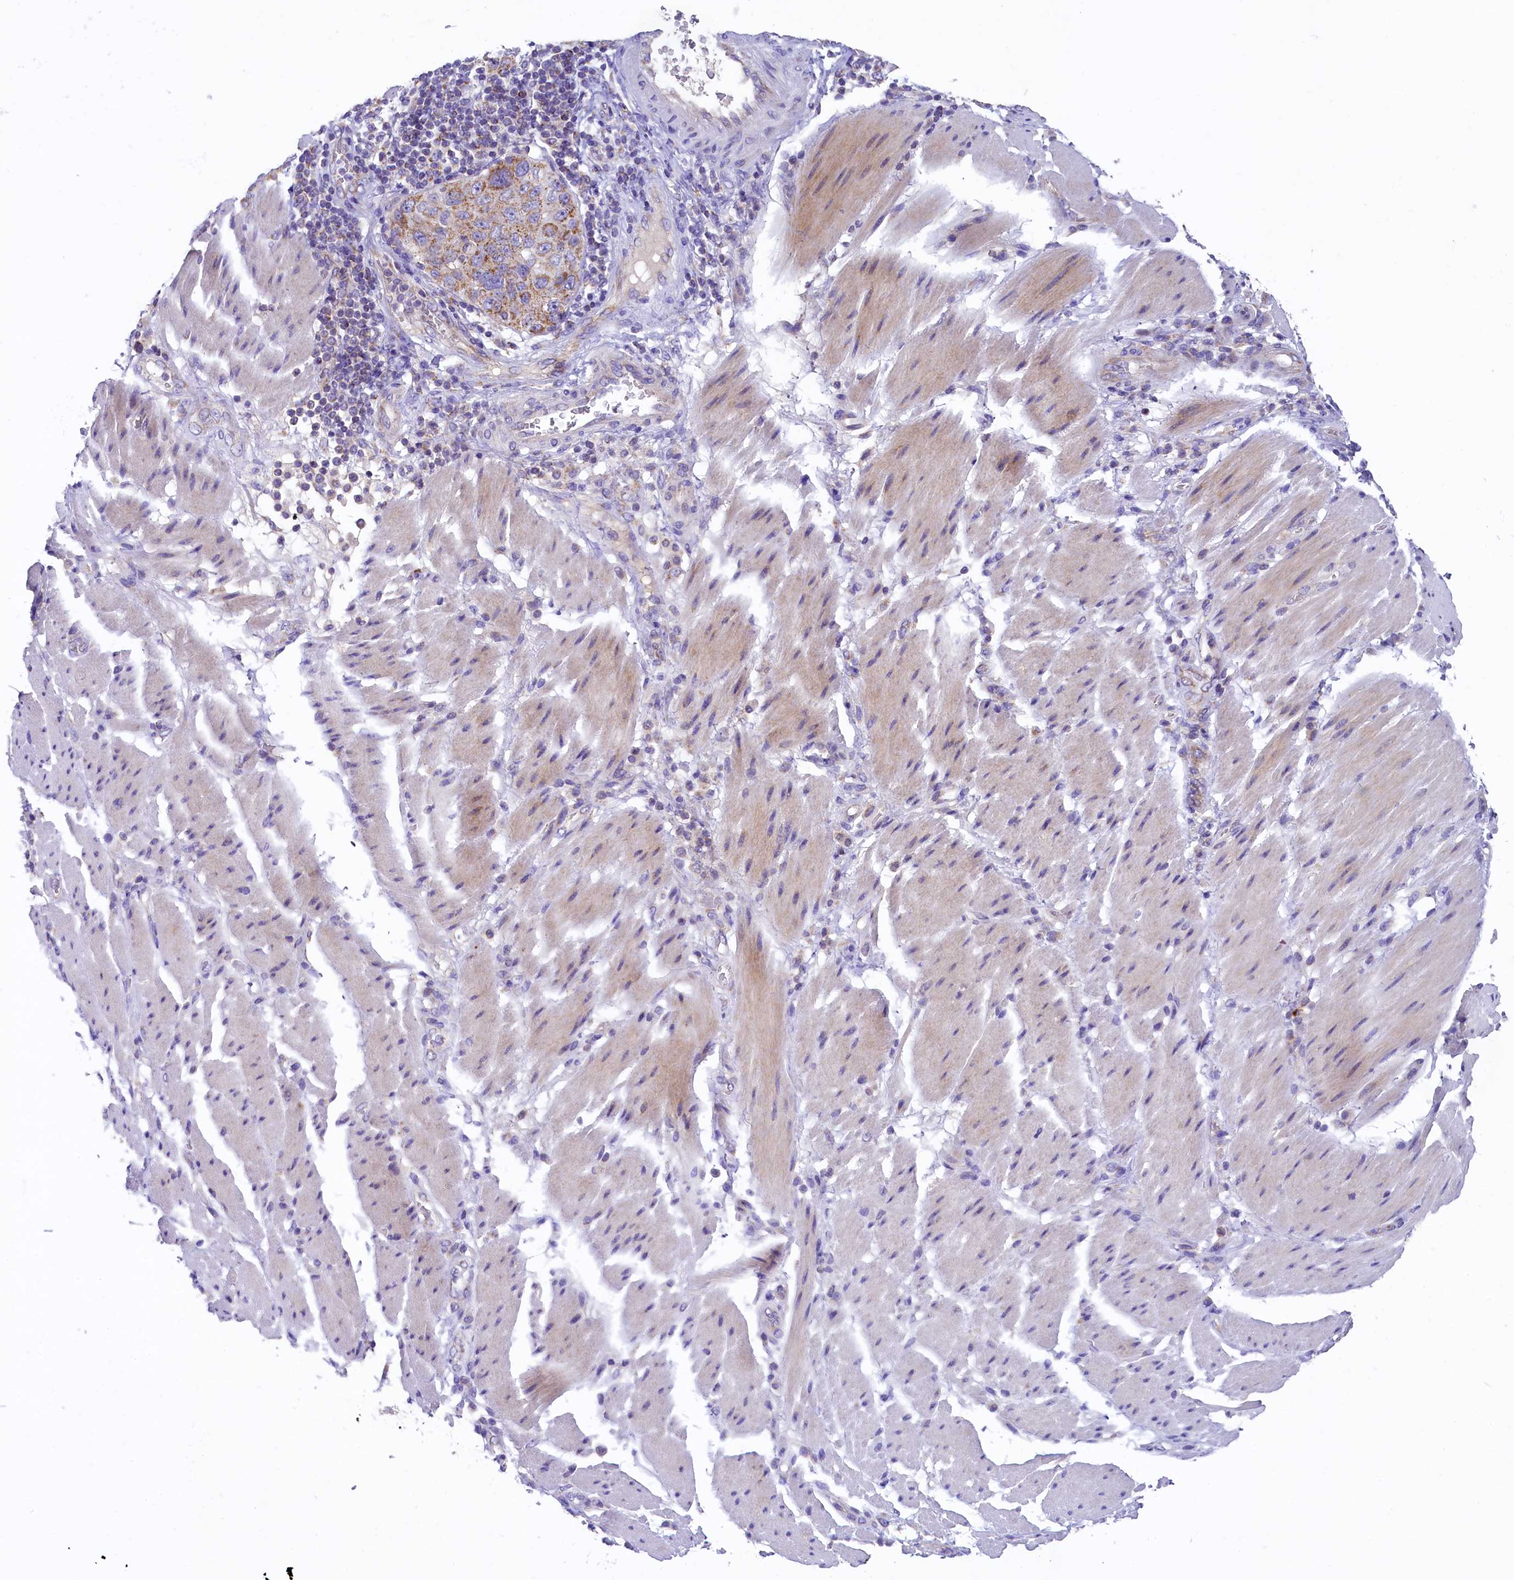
{"staining": {"intensity": "moderate", "quantity": "25%-75%", "location": "cytoplasmic/membranous"}, "tissue": "stomach cancer", "cell_type": "Tumor cells", "image_type": "cancer", "snomed": [{"axis": "morphology", "description": "Adenocarcinoma, NOS"}, {"axis": "topography", "description": "Stomach"}], "caption": "A photomicrograph showing moderate cytoplasmic/membranous positivity in approximately 25%-75% of tumor cells in stomach cancer, as visualized by brown immunohistochemical staining.", "gene": "PMPCB", "patient": {"sex": "male", "age": 48}}